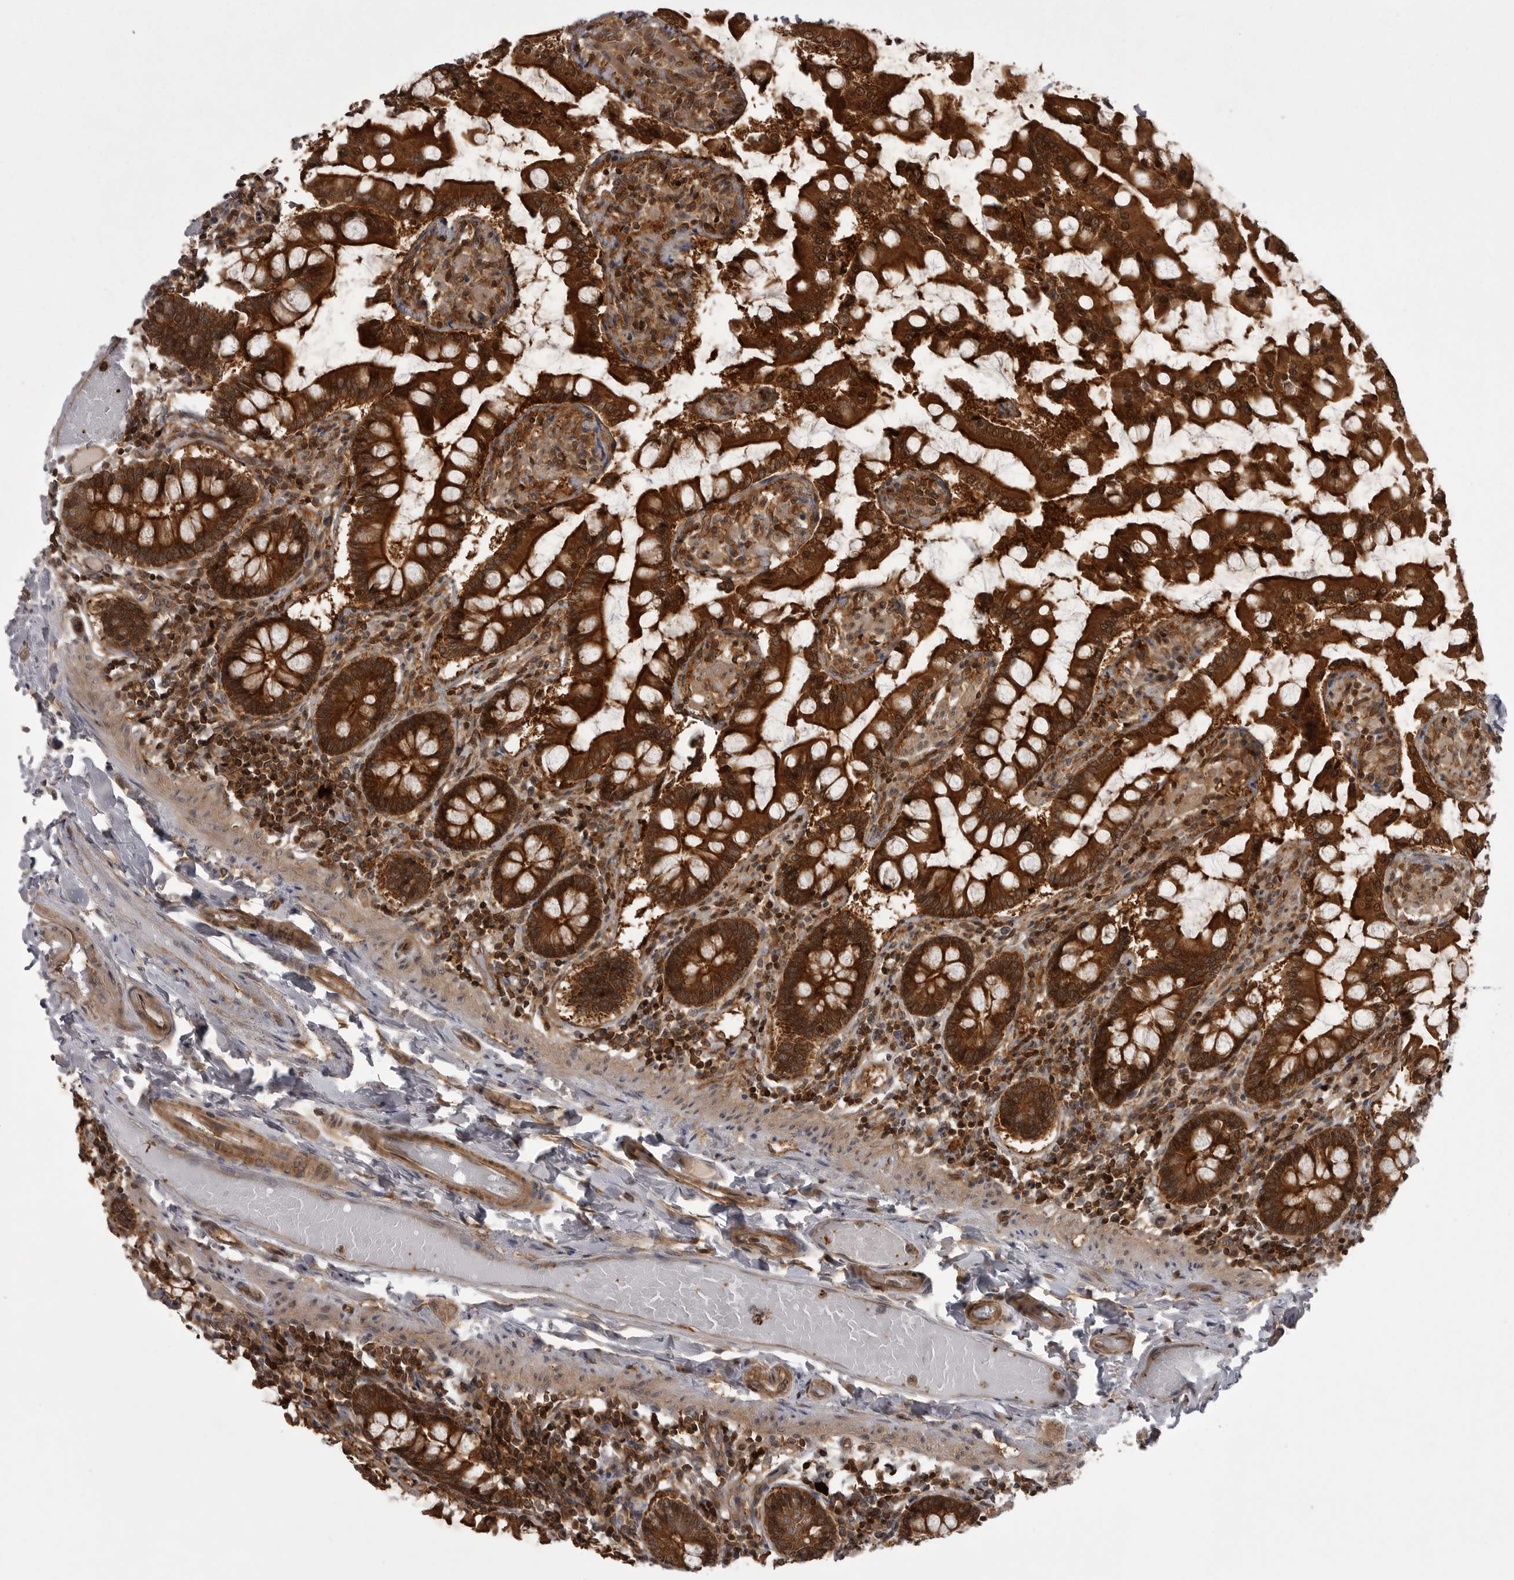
{"staining": {"intensity": "strong", "quantity": ">75%", "location": "cytoplasmic/membranous"}, "tissue": "small intestine", "cell_type": "Glandular cells", "image_type": "normal", "snomed": [{"axis": "morphology", "description": "Normal tissue, NOS"}, {"axis": "topography", "description": "Small intestine"}], "caption": "Immunohistochemical staining of benign small intestine exhibits >75% levels of strong cytoplasmic/membranous protein expression in about >75% of glandular cells. The staining was performed using DAB to visualize the protein expression in brown, while the nuclei were stained in blue with hematoxylin (Magnification: 20x).", "gene": "STK24", "patient": {"sex": "male", "age": 41}}